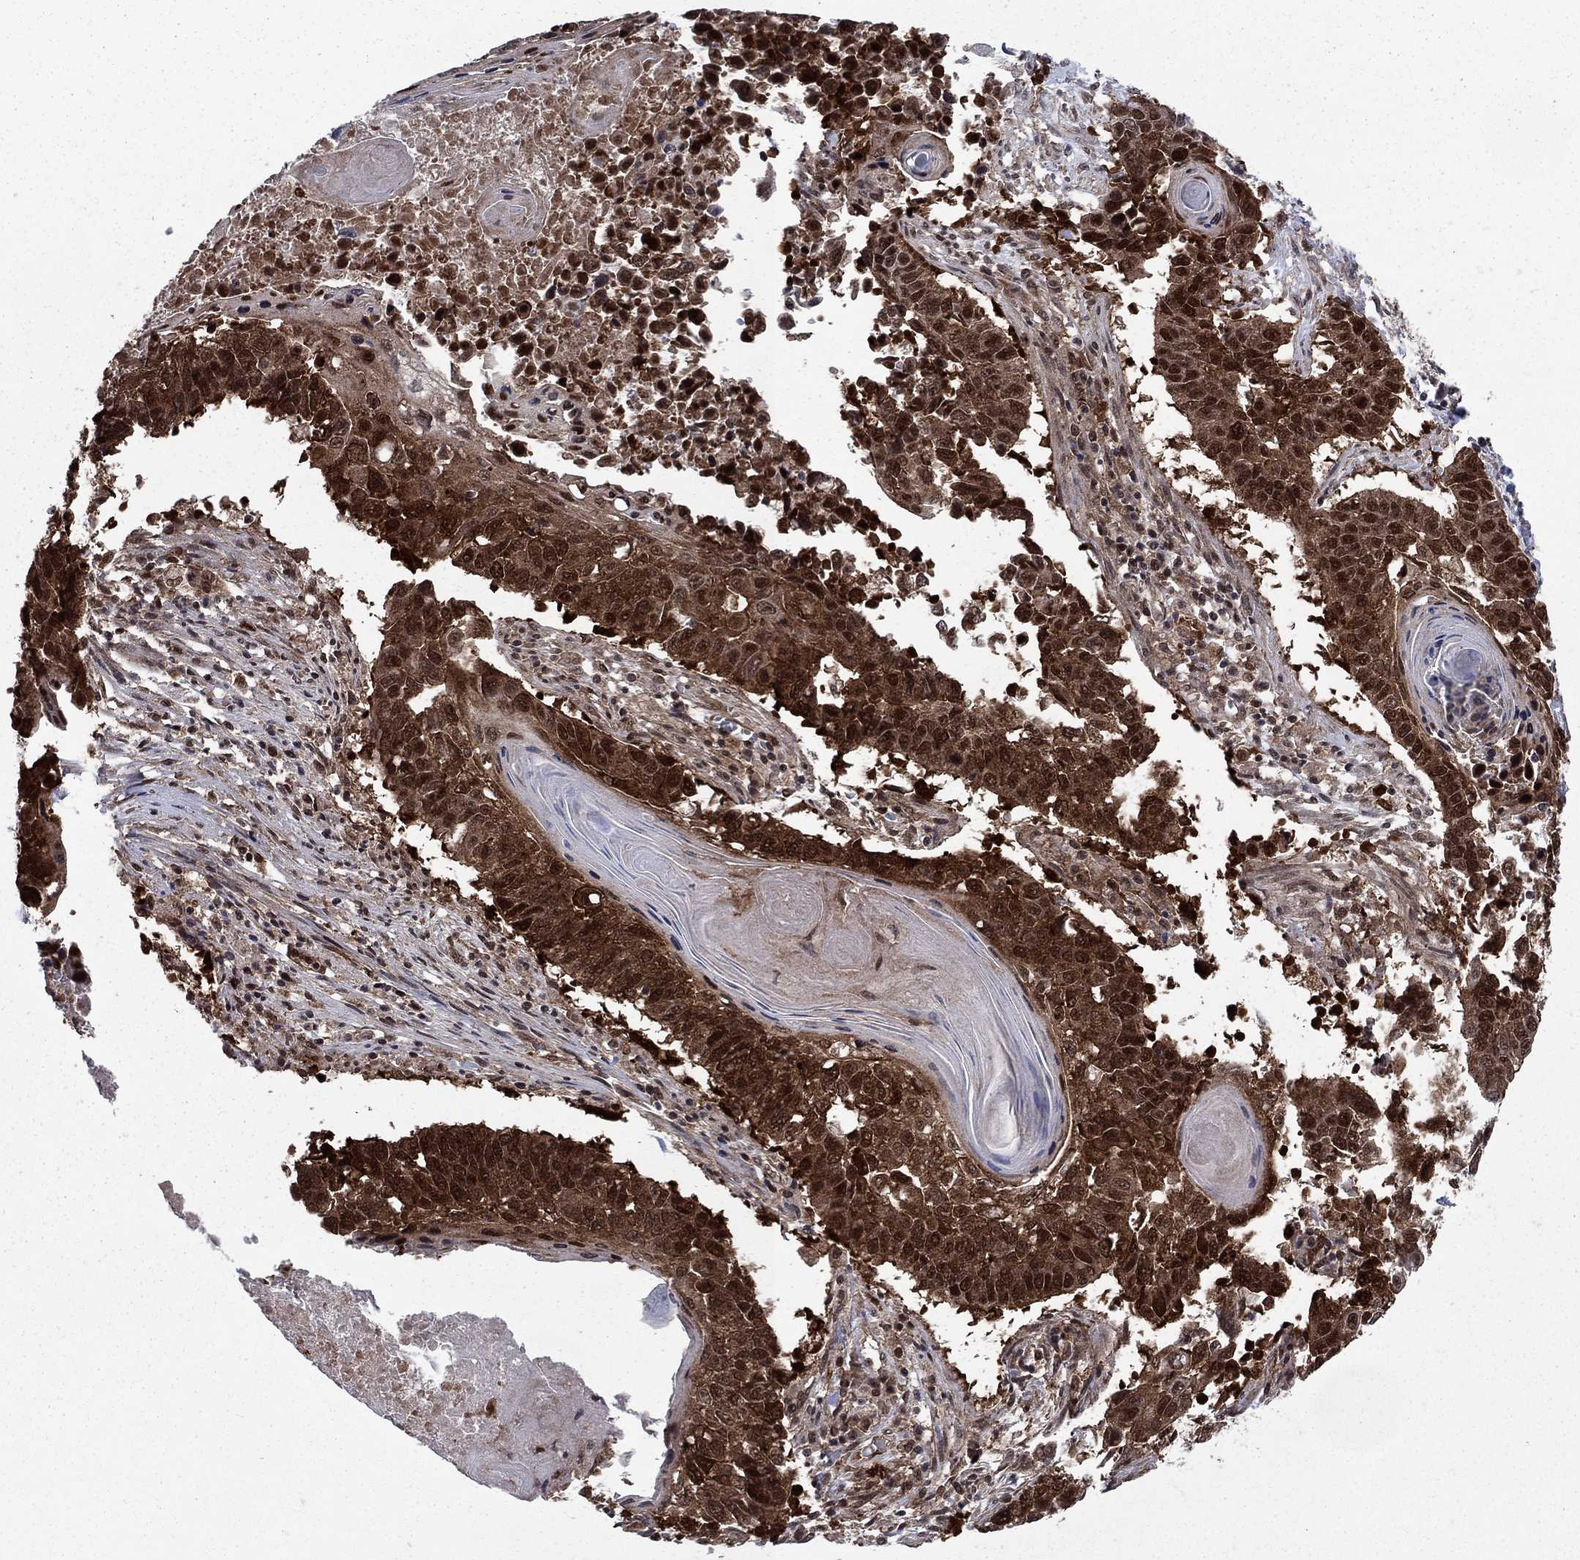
{"staining": {"intensity": "strong", "quantity": ">75%", "location": "cytoplasmic/membranous,nuclear"}, "tissue": "lung cancer", "cell_type": "Tumor cells", "image_type": "cancer", "snomed": [{"axis": "morphology", "description": "Squamous cell carcinoma, NOS"}, {"axis": "topography", "description": "Lung"}], "caption": "IHC (DAB (3,3'-diaminobenzidine)) staining of lung cancer exhibits strong cytoplasmic/membranous and nuclear protein expression in about >75% of tumor cells.", "gene": "DNAJA1", "patient": {"sex": "male", "age": 73}}